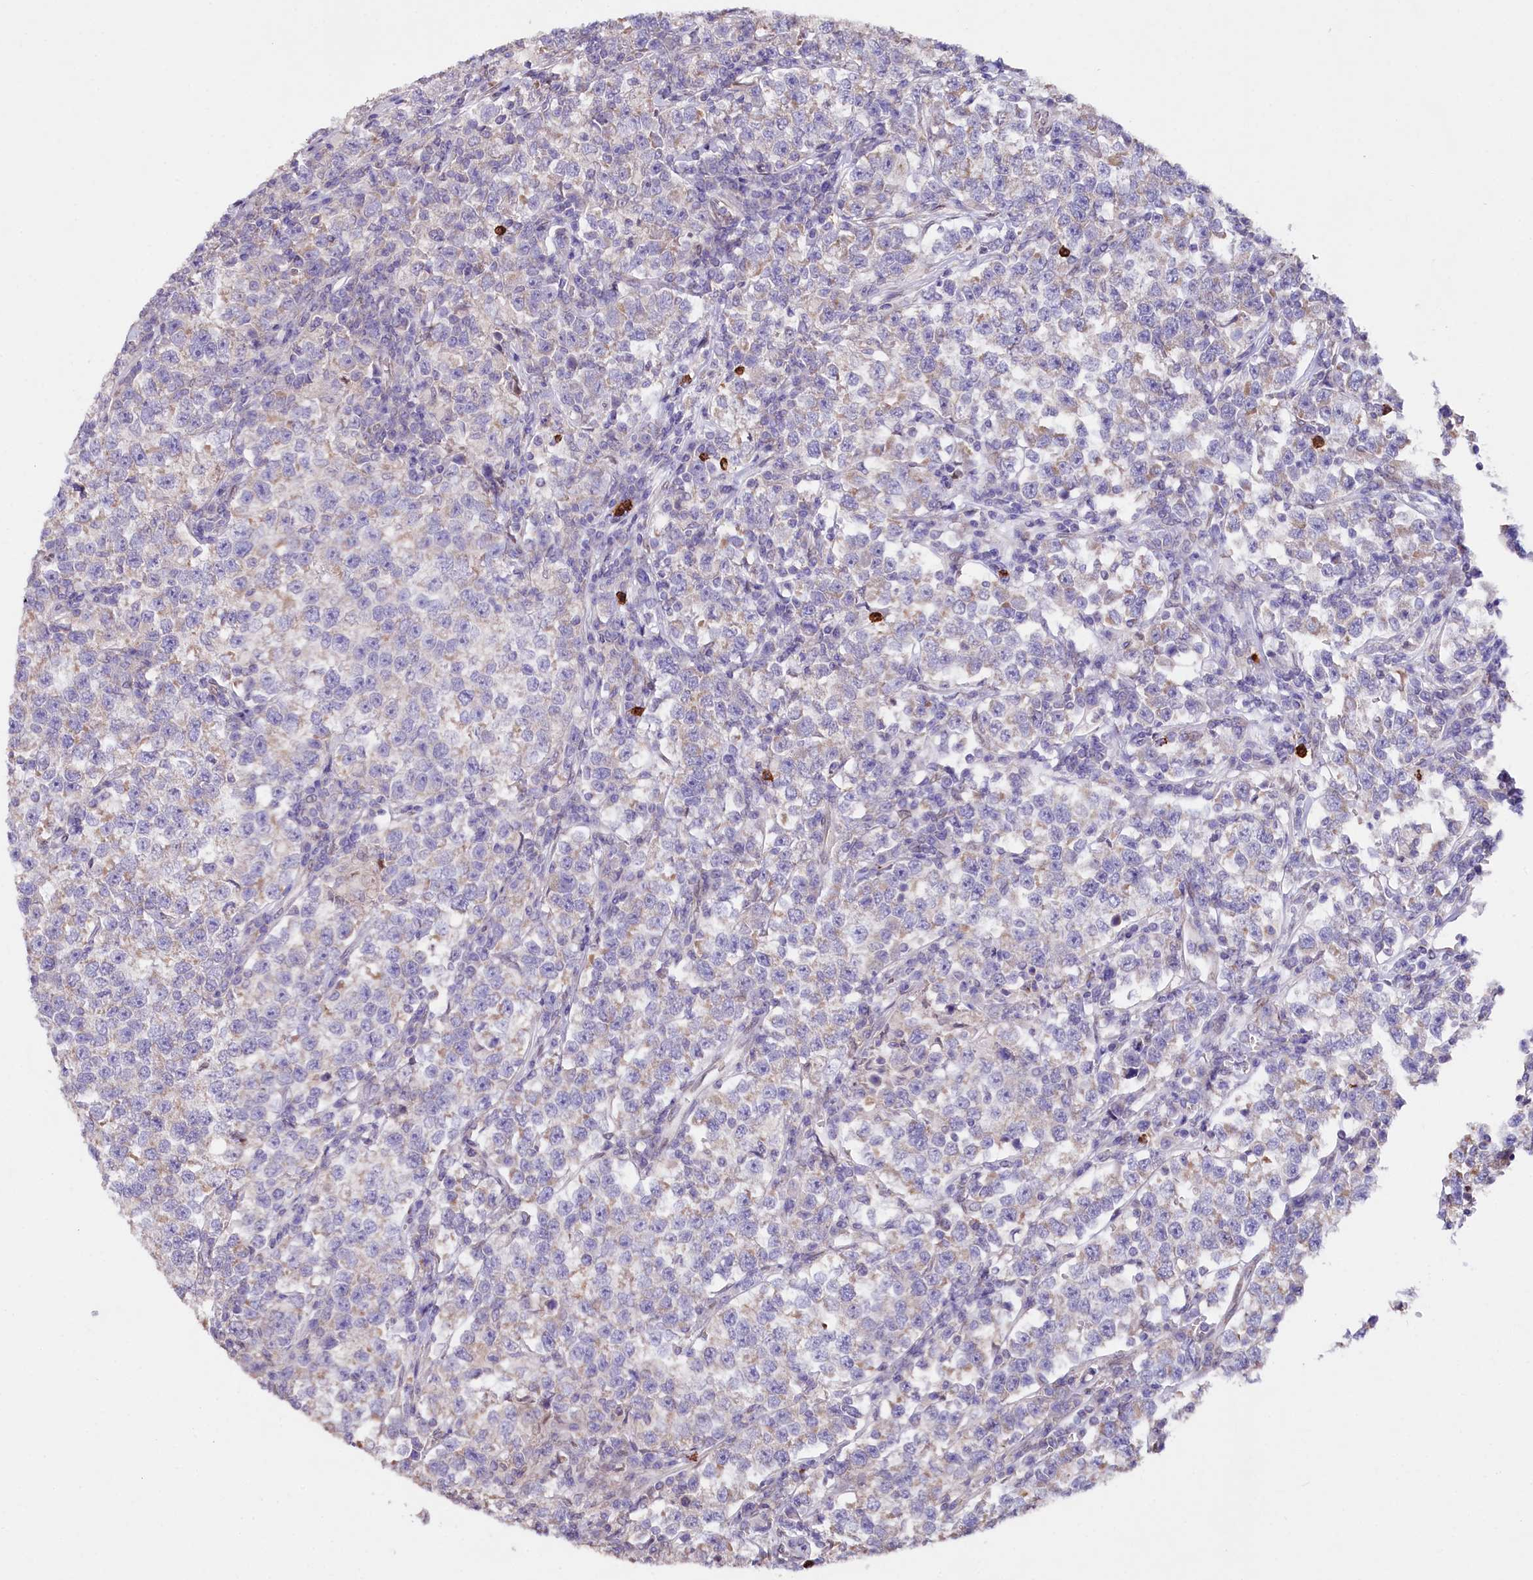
{"staining": {"intensity": "weak", "quantity": "<25%", "location": "cytoplasmic/membranous"}, "tissue": "testis cancer", "cell_type": "Tumor cells", "image_type": "cancer", "snomed": [{"axis": "morphology", "description": "Normal tissue, NOS"}, {"axis": "morphology", "description": "Seminoma, NOS"}, {"axis": "topography", "description": "Testis"}], "caption": "Immunohistochemical staining of testis cancer displays no significant staining in tumor cells.", "gene": "ZNF226", "patient": {"sex": "male", "age": 43}}